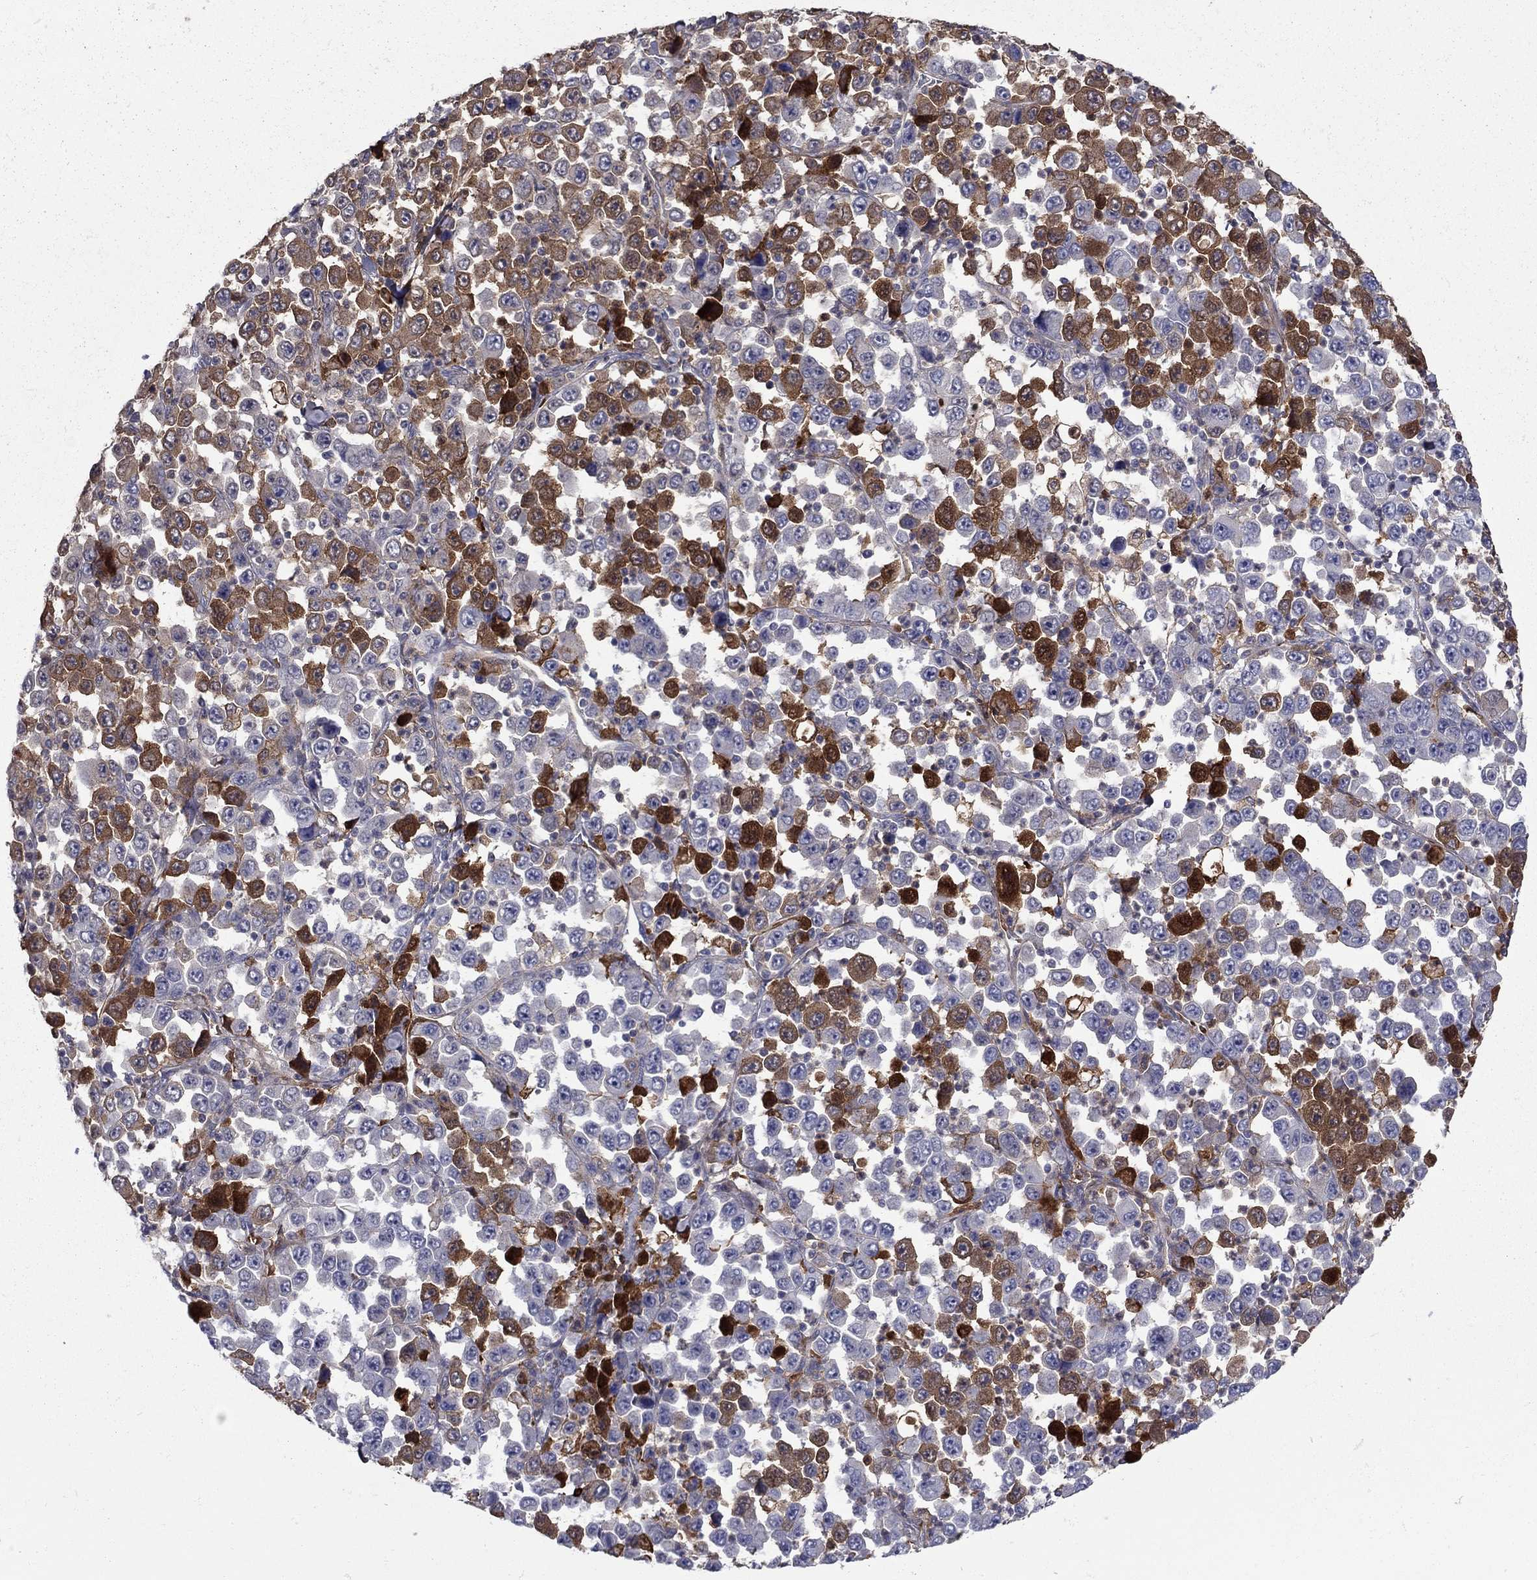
{"staining": {"intensity": "moderate", "quantity": "25%-75%", "location": "cytoplasmic/membranous"}, "tissue": "stomach cancer", "cell_type": "Tumor cells", "image_type": "cancer", "snomed": [{"axis": "morphology", "description": "Normal tissue, NOS"}, {"axis": "morphology", "description": "Adenocarcinoma, NOS"}, {"axis": "topography", "description": "Stomach, upper"}, {"axis": "topography", "description": "Stomach"}], "caption": "A photomicrograph showing moderate cytoplasmic/membranous positivity in about 25%-75% of tumor cells in adenocarcinoma (stomach), as visualized by brown immunohistochemical staining.", "gene": "HPX", "patient": {"sex": "male", "age": 59}}